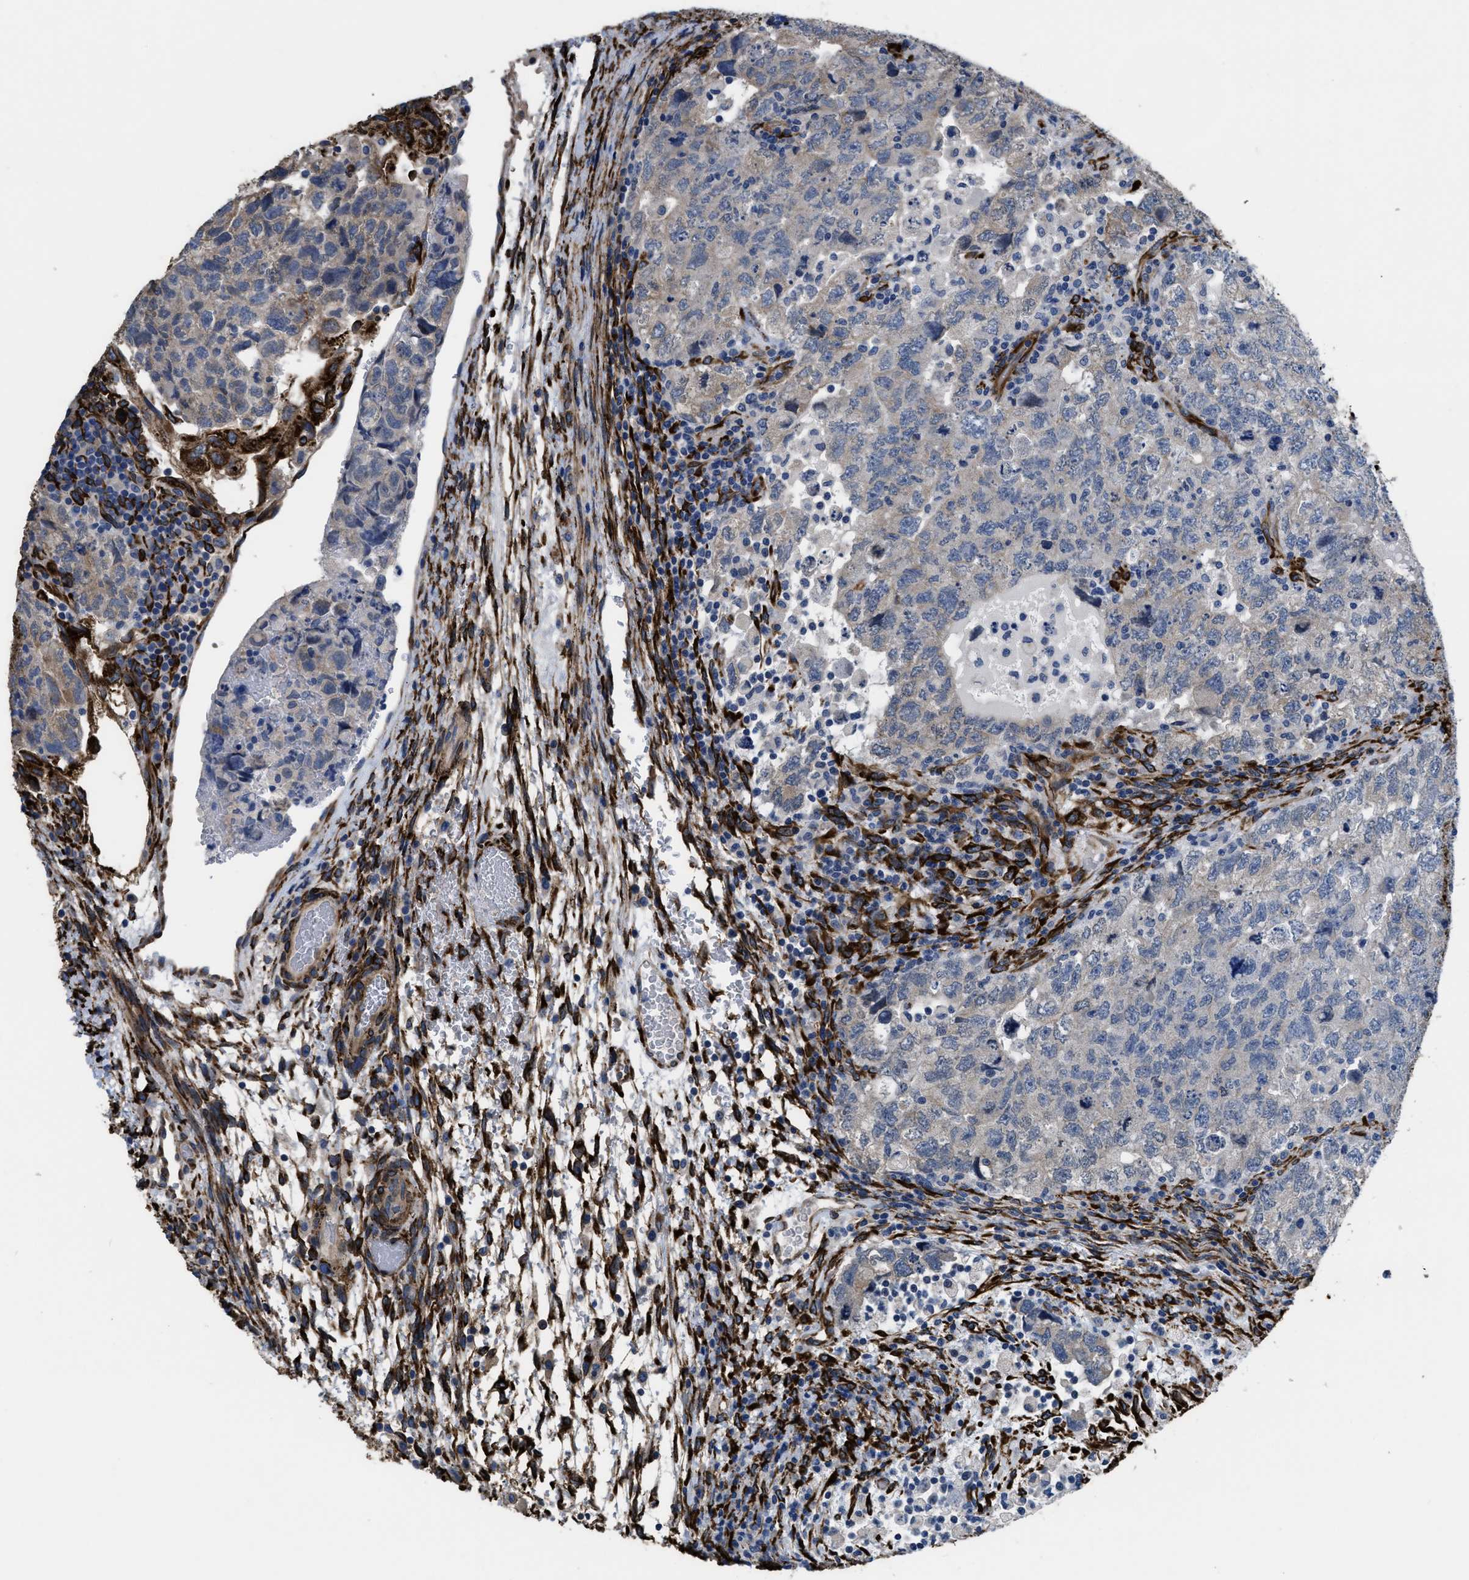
{"staining": {"intensity": "negative", "quantity": "none", "location": "none"}, "tissue": "testis cancer", "cell_type": "Tumor cells", "image_type": "cancer", "snomed": [{"axis": "morphology", "description": "Carcinoma, Embryonal, NOS"}, {"axis": "topography", "description": "Testis"}], "caption": "This is a image of immunohistochemistry (IHC) staining of testis cancer, which shows no expression in tumor cells.", "gene": "SQLE", "patient": {"sex": "male", "age": 36}}